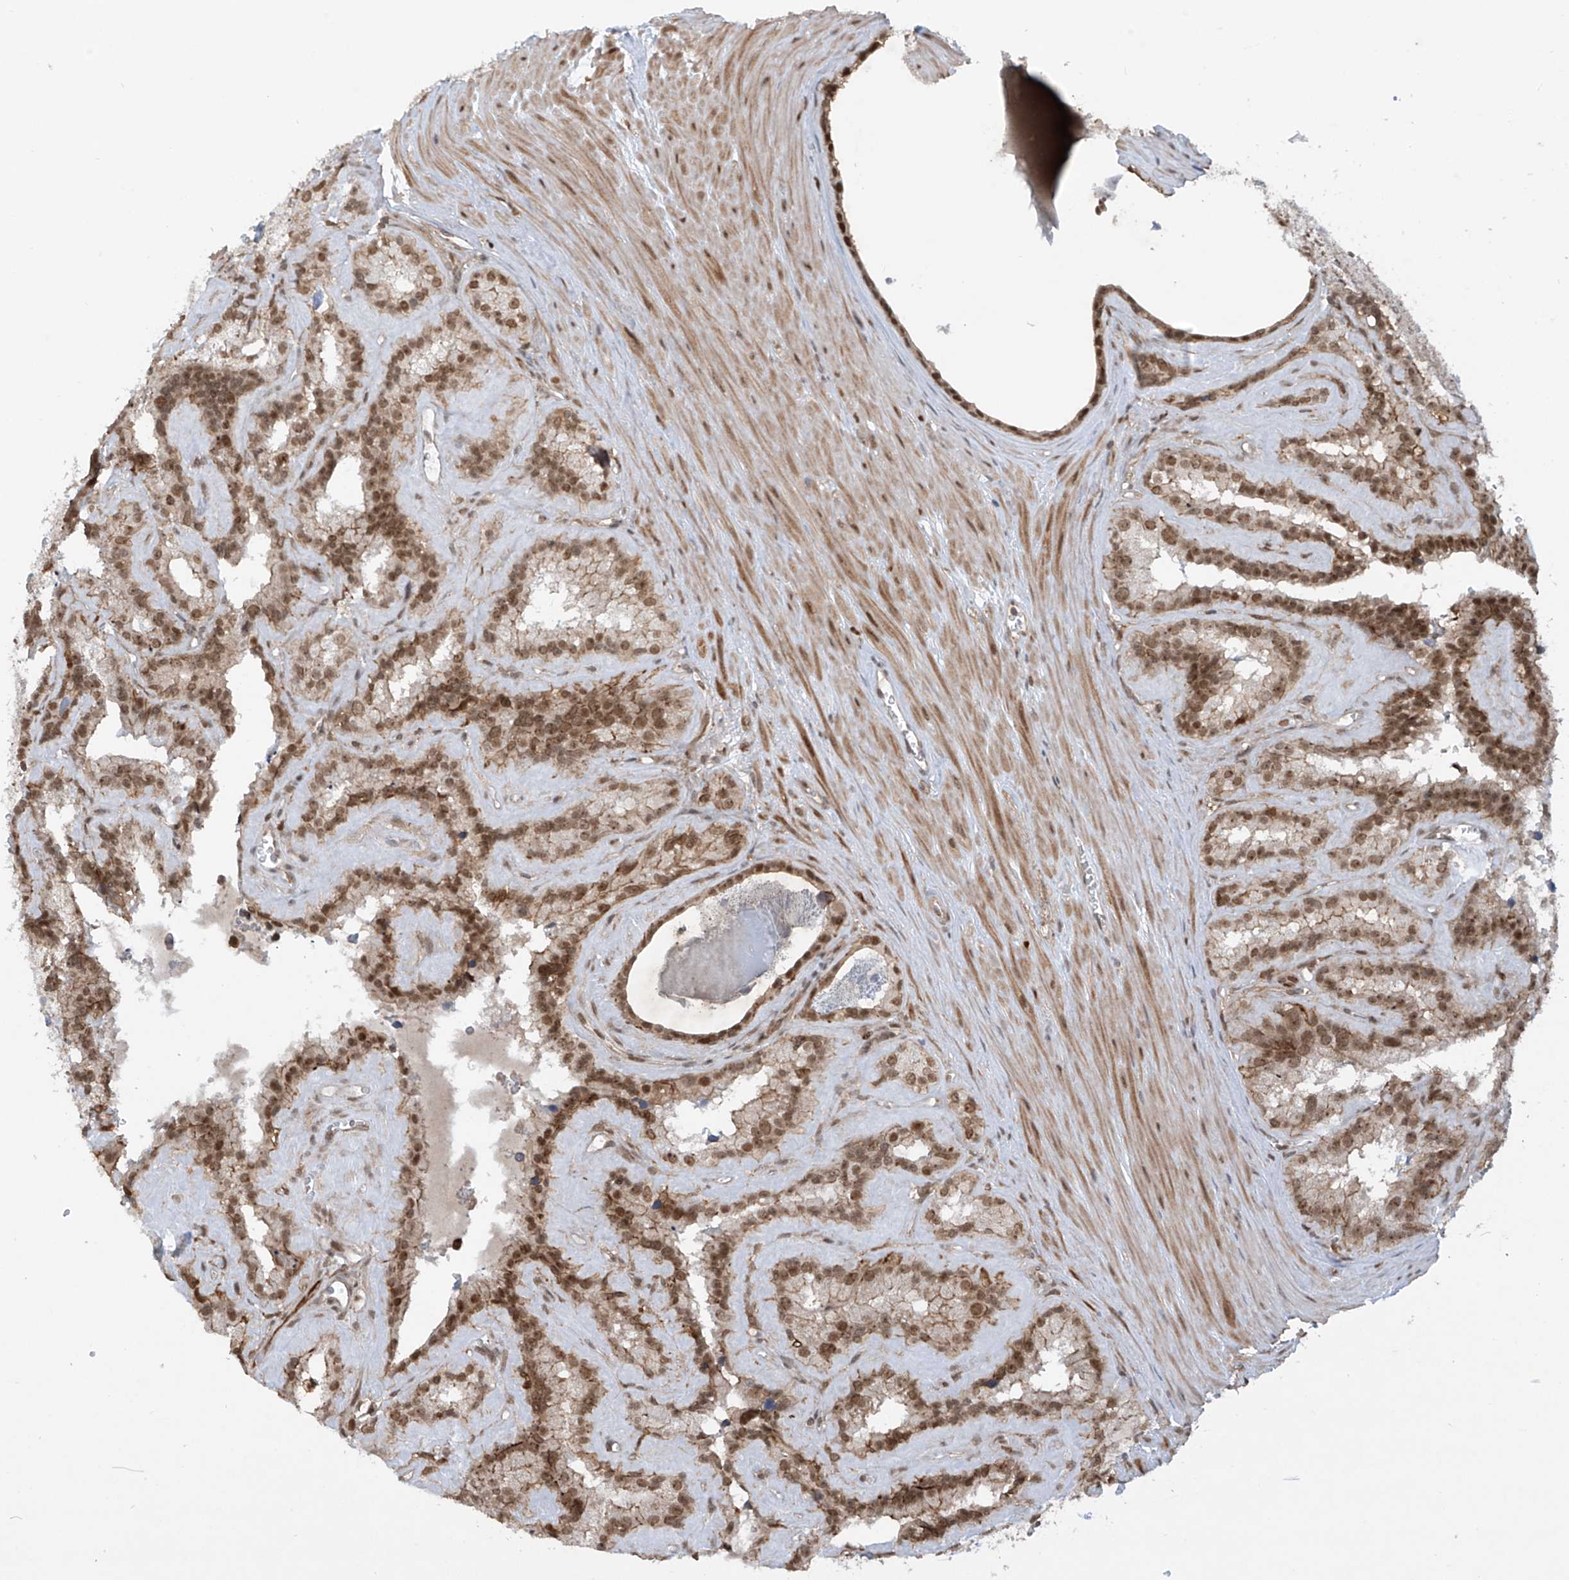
{"staining": {"intensity": "moderate", "quantity": ">75%", "location": "cytoplasmic/membranous,nuclear"}, "tissue": "seminal vesicle", "cell_type": "Glandular cells", "image_type": "normal", "snomed": [{"axis": "morphology", "description": "Normal tissue, NOS"}, {"axis": "topography", "description": "Prostate"}, {"axis": "topography", "description": "Seminal veicle"}], "caption": "Immunohistochemical staining of normal human seminal vesicle exhibits medium levels of moderate cytoplasmic/membranous,nuclear expression in approximately >75% of glandular cells.", "gene": "REPIN1", "patient": {"sex": "male", "age": 59}}